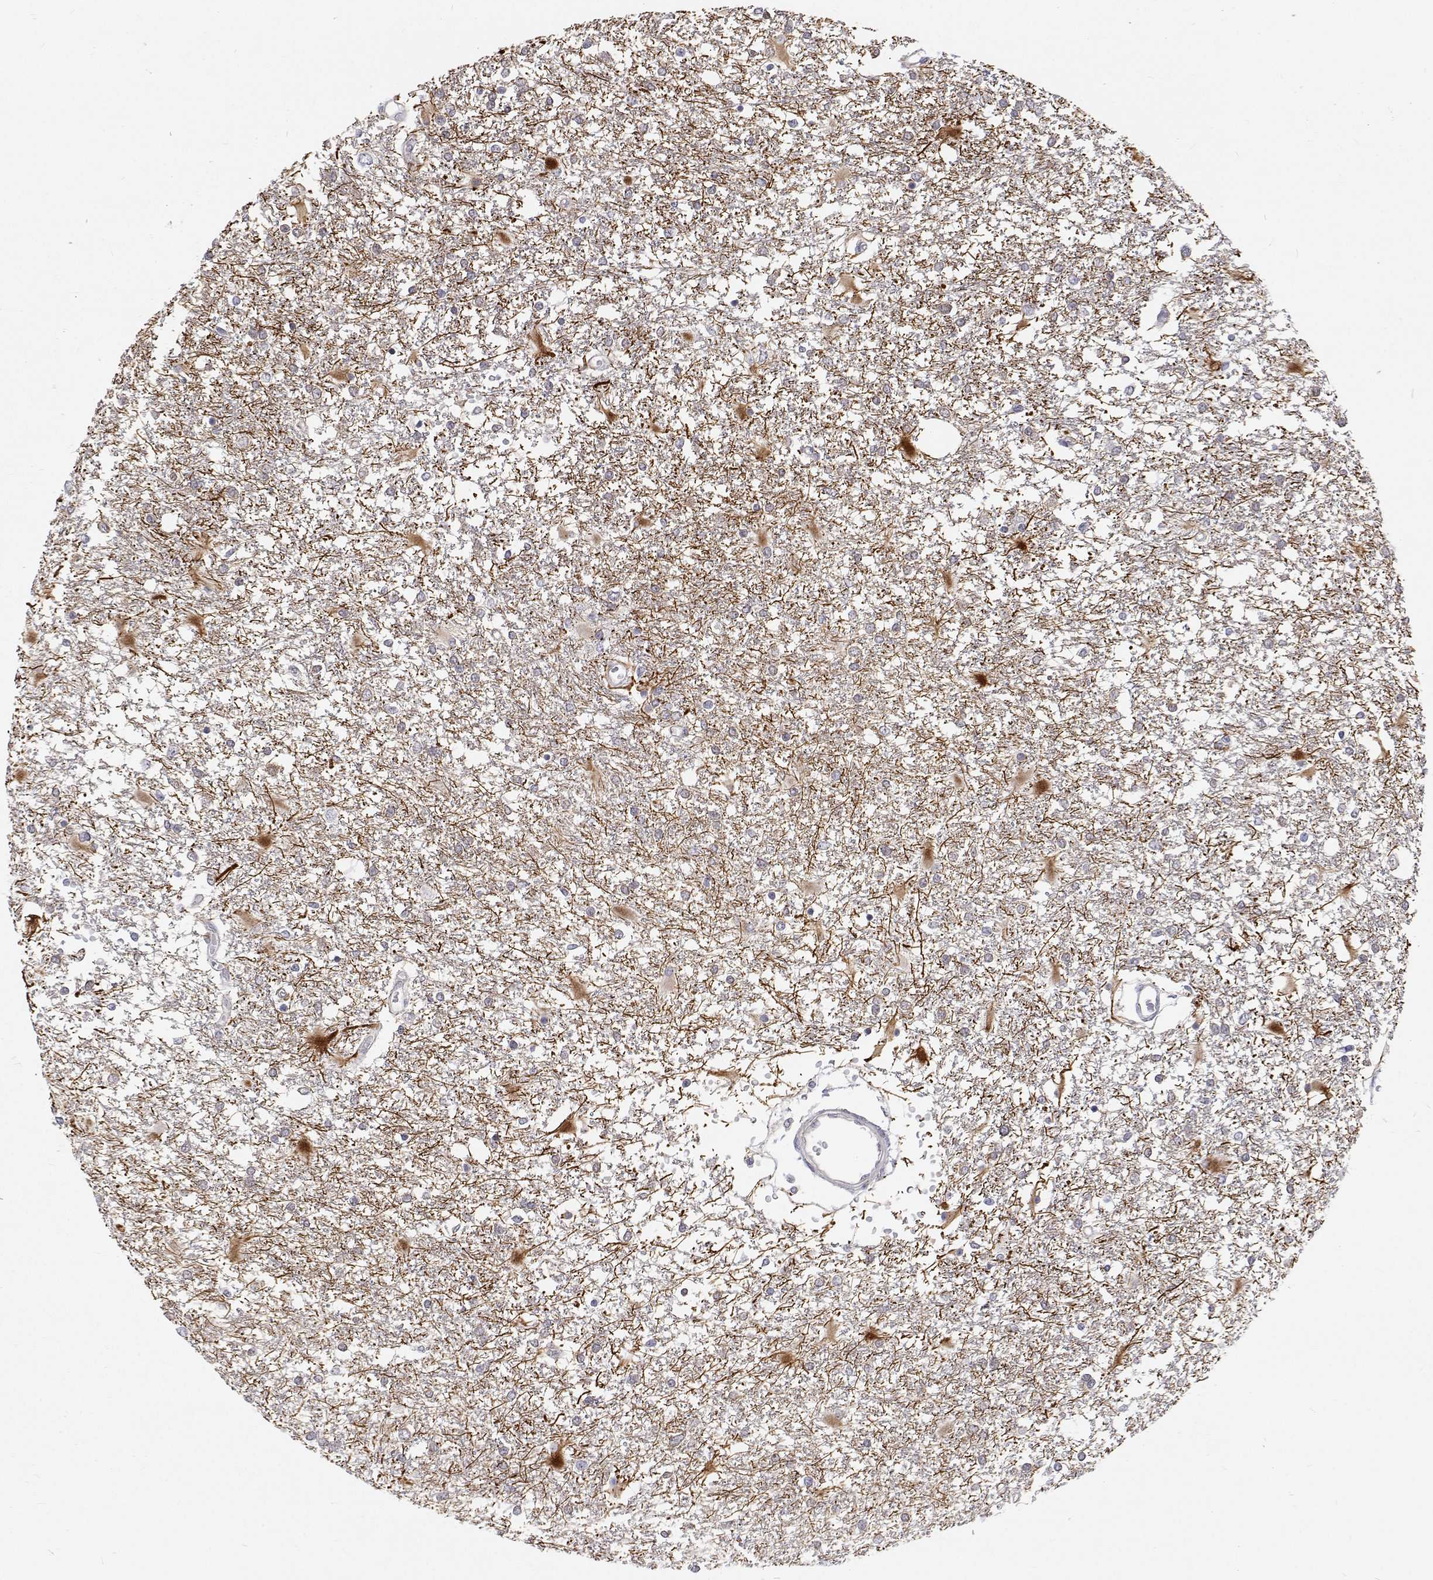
{"staining": {"intensity": "negative", "quantity": "none", "location": "none"}, "tissue": "glioma", "cell_type": "Tumor cells", "image_type": "cancer", "snomed": [{"axis": "morphology", "description": "Glioma, malignant, High grade"}, {"axis": "topography", "description": "Cerebral cortex"}], "caption": "Immunohistochemical staining of human high-grade glioma (malignant) shows no significant expression in tumor cells.", "gene": "MYPN", "patient": {"sex": "male", "age": 79}}